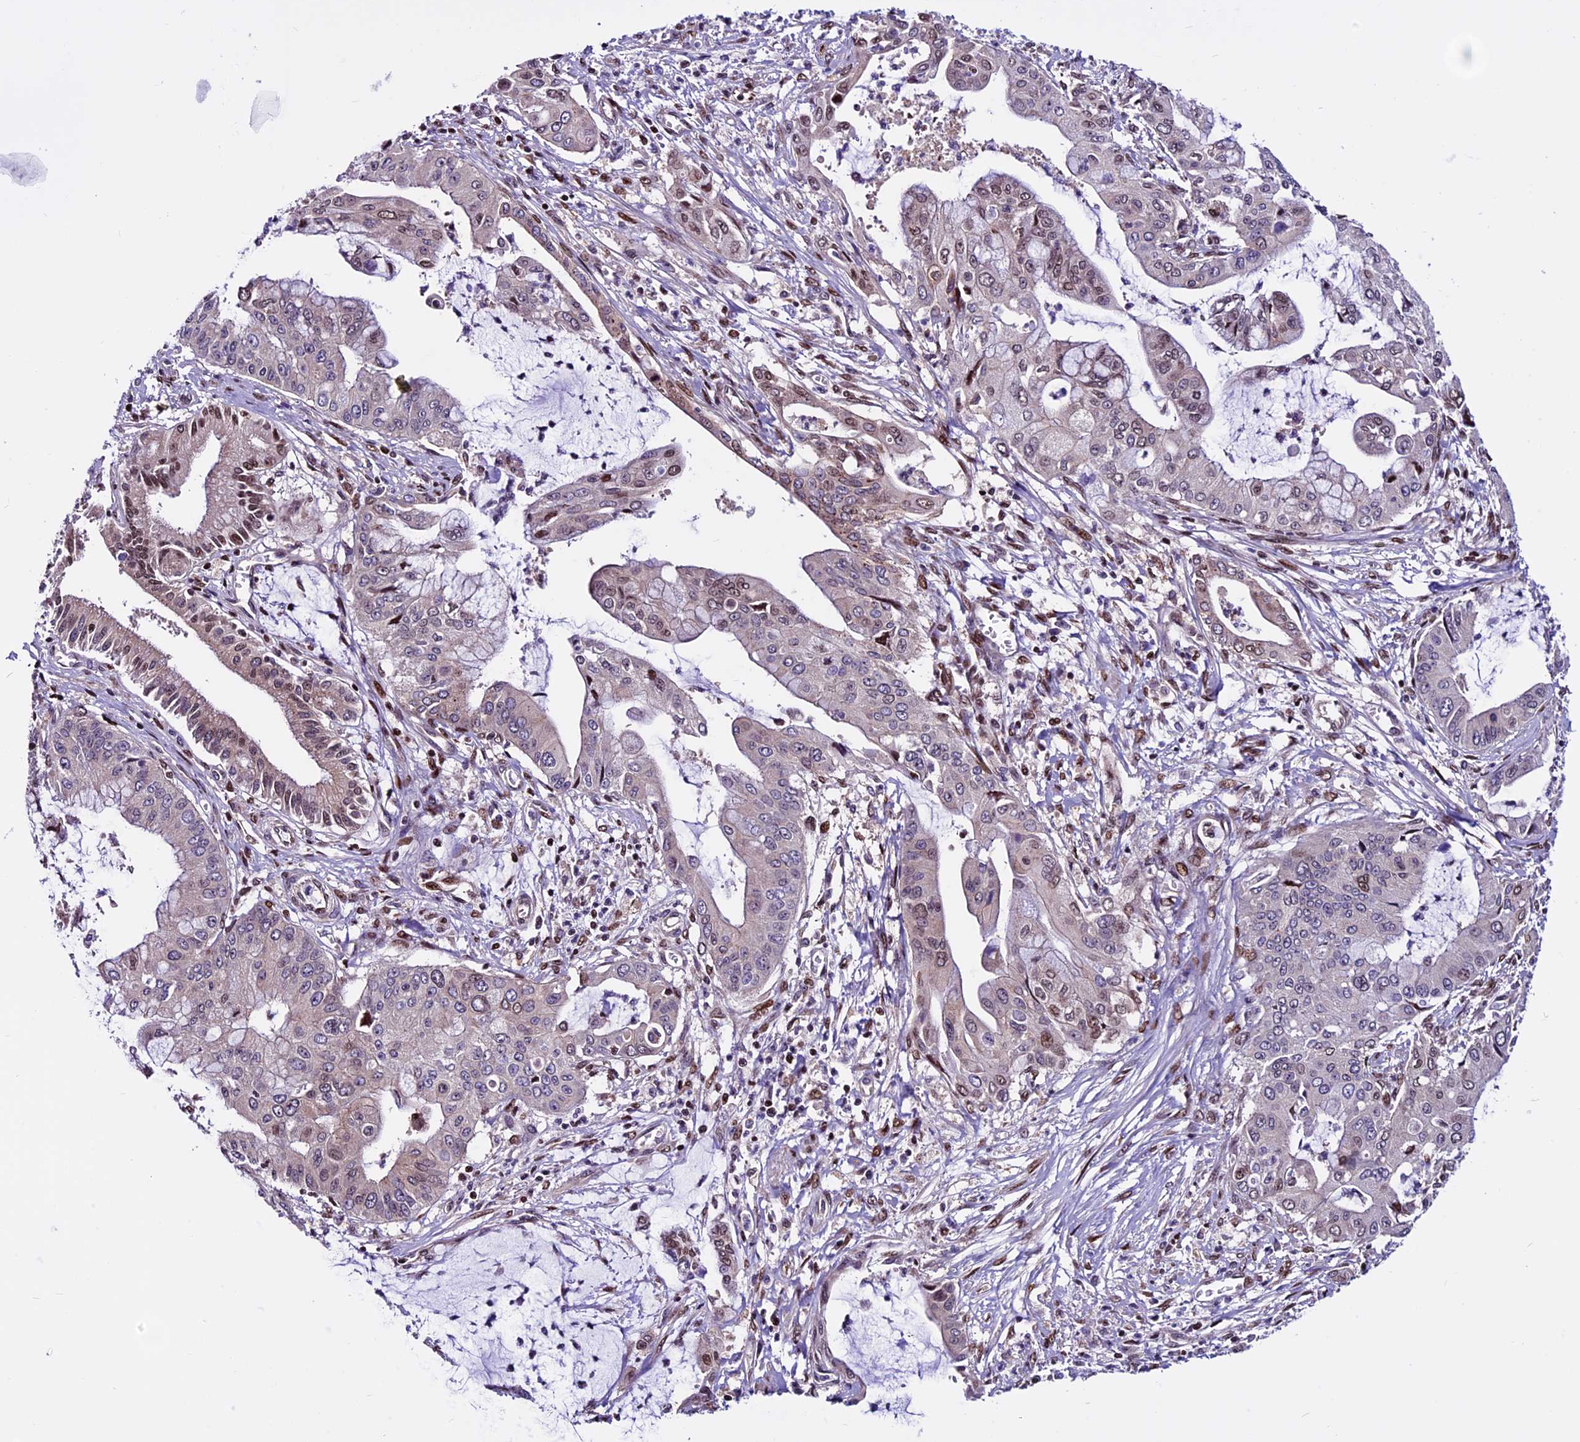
{"staining": {"intensity": "moderate", "quantity": "<25%", "location": "nuclear"}, "tissue": "pancreatic cancer", "cell_type": "Tumor cells", "image_type": "cancer", "snomed": [{"axis": "morphology", "description": "Adenocarcinoma, NOS"}, {"axis": "topography", "description": "Pancreas"}], "caption": "Immunohistochemical staining of pancreatic cancer displays low levels of moderate nuclear positivity in approximately <25% of tumor cells. (DAB (3,3'-diaminobenzidine) IHC with brightfield microscopy, high magnification).", "gene": "RINL", "patient": {"sex": "male", "age": 46}}